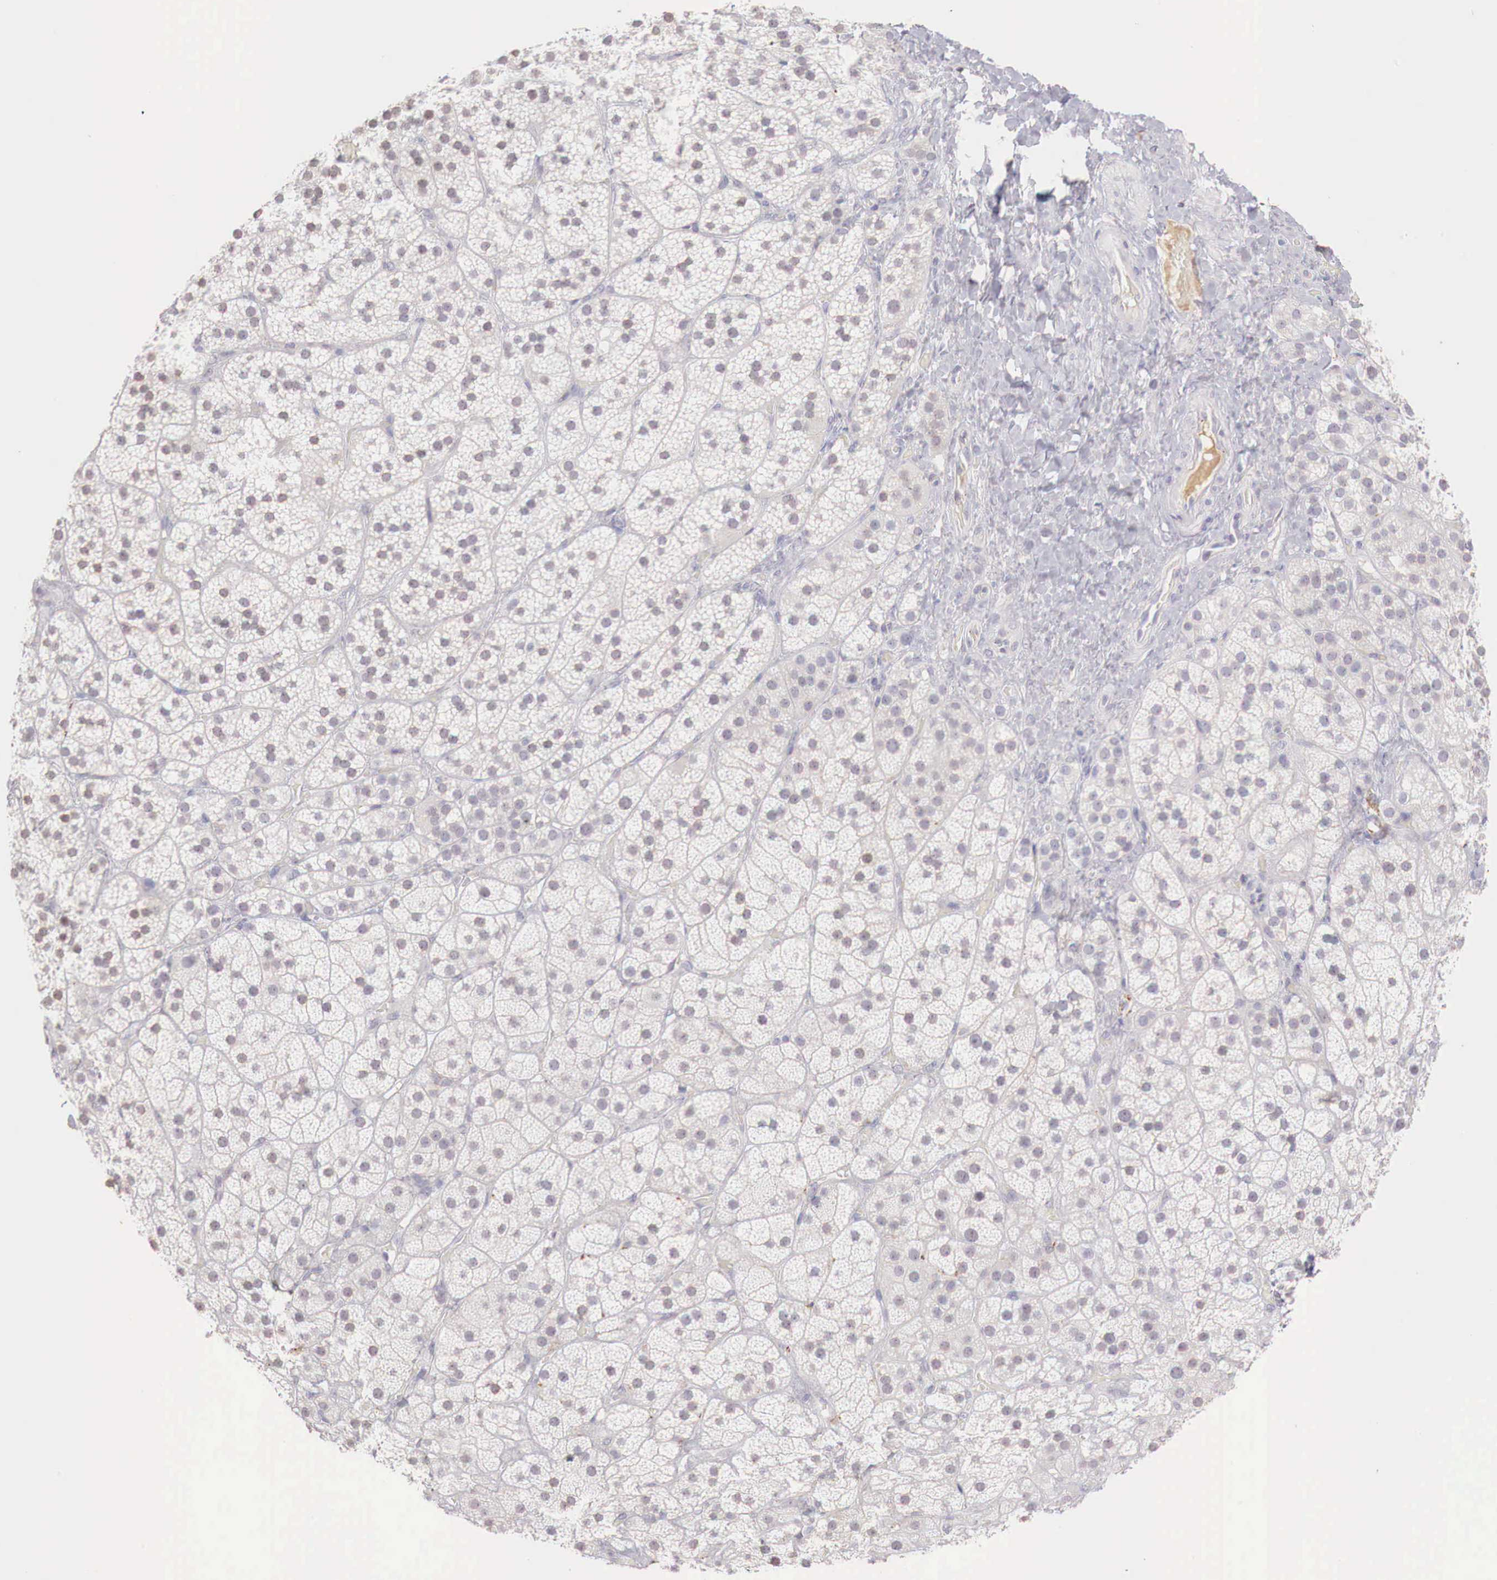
{"staining": {"intensity": "weak", "quantity": "<25%", "location": "nuclear"}, "tissue": "adrenal gland", "cell_type": "Glandular cells", "image_type": "normal", "snomed": [{"axis": "morphology", "description": "Normal tissue, NOS"}, {"axis": "topography", "description": "Adrenal gland"}], "caption": "Immunohistochemistry of normal adrenal gland shows no positivity in glandular cells.", "gene": "XPNPEP2", "patient": {"sex": "male", "age": 57}}